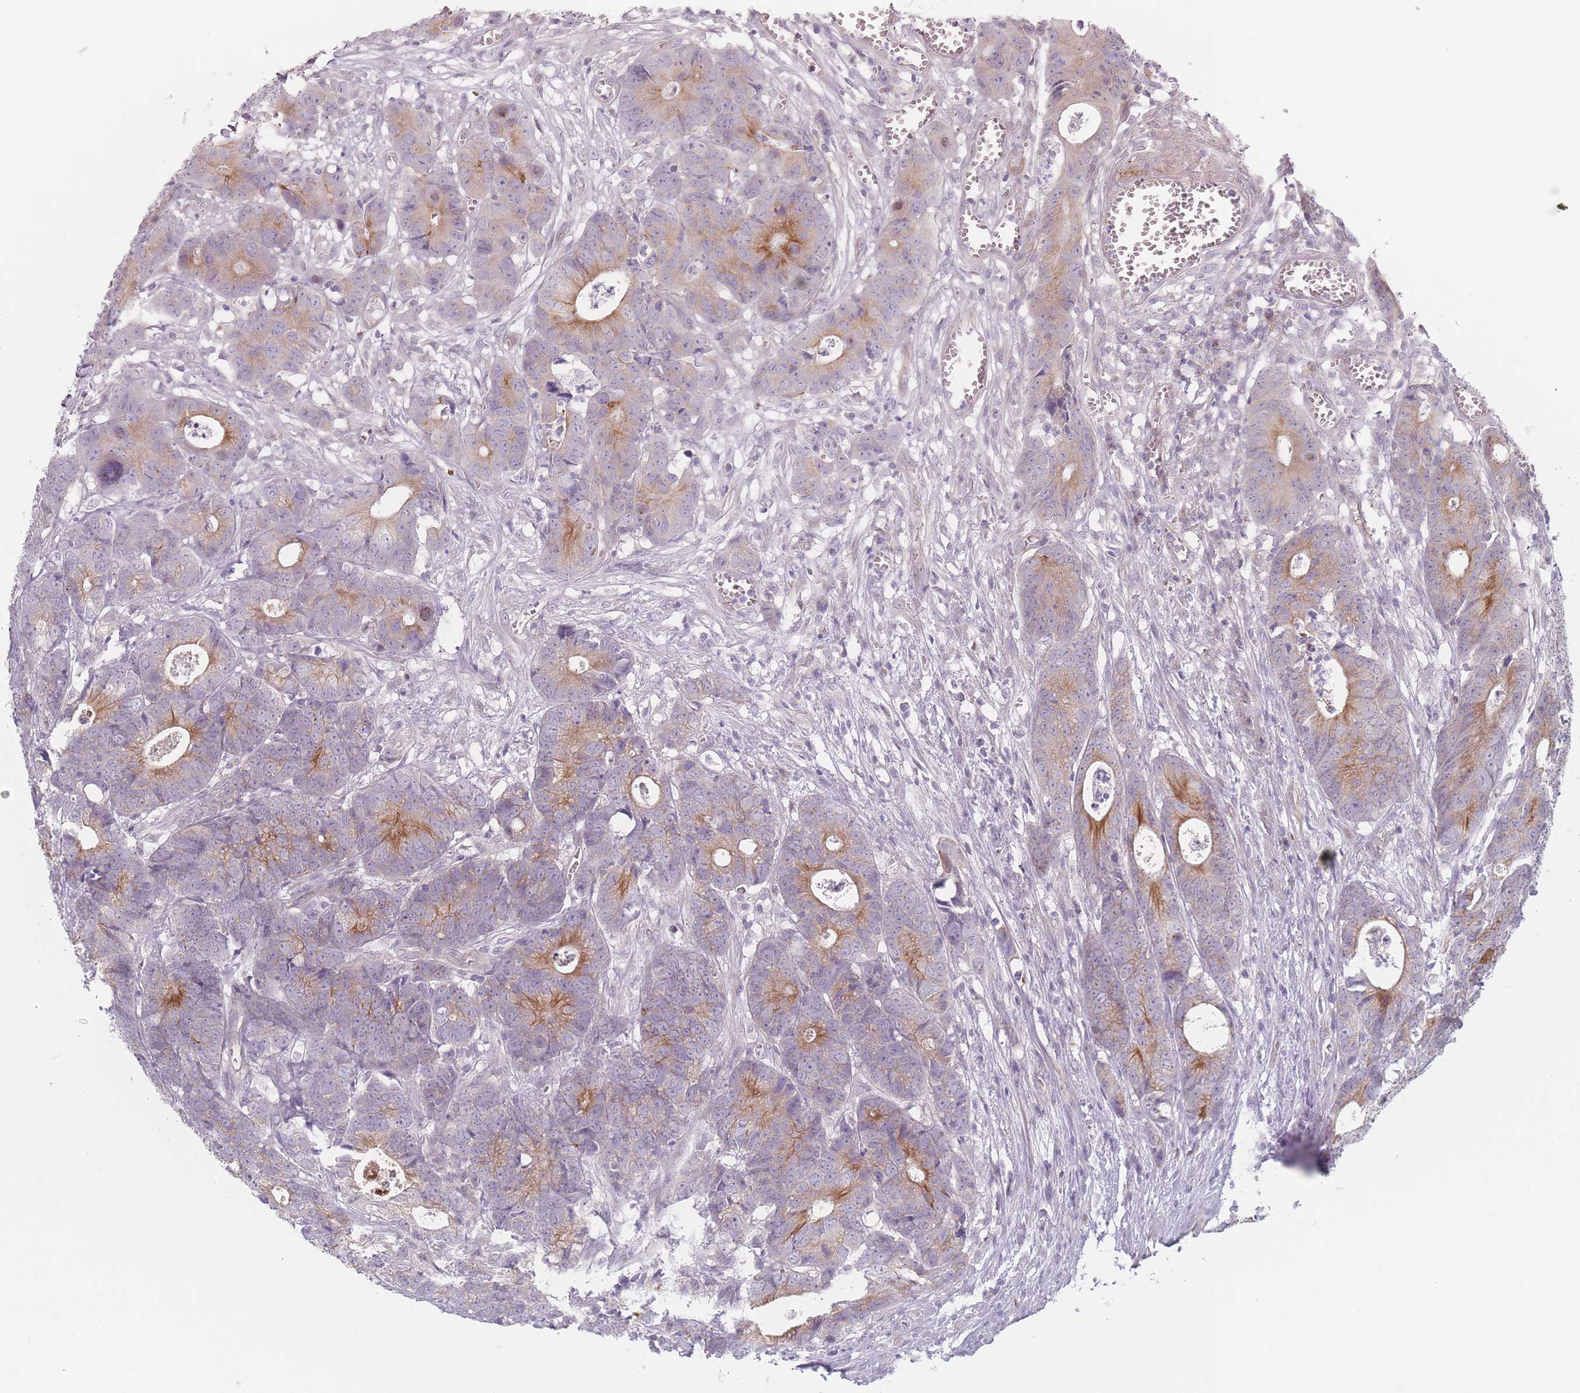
{"staining": {"intensity": "moderate", "quantity": "25%-75%", "location": "cytoplasmic/membranous"}, "tissue": "colorectal cancer", "cell_type": "Tumor cells", "image_type": "cancer", "snomed": [{"axis": "morphology", "description": "Adenocarcinoma, NOS"}, {"axis": "topography", "description": "Colon"}], "caption": "IHC photomicrograph of human colorectal adenocarcinoma stained for a protein (brown), which demonstrates medium levels of moderate cytoplasmic/membranous expression in about 25%-75% of tumor cells.", "gene": "RNF4", "patient": {"sex": "female", "age": 57}}